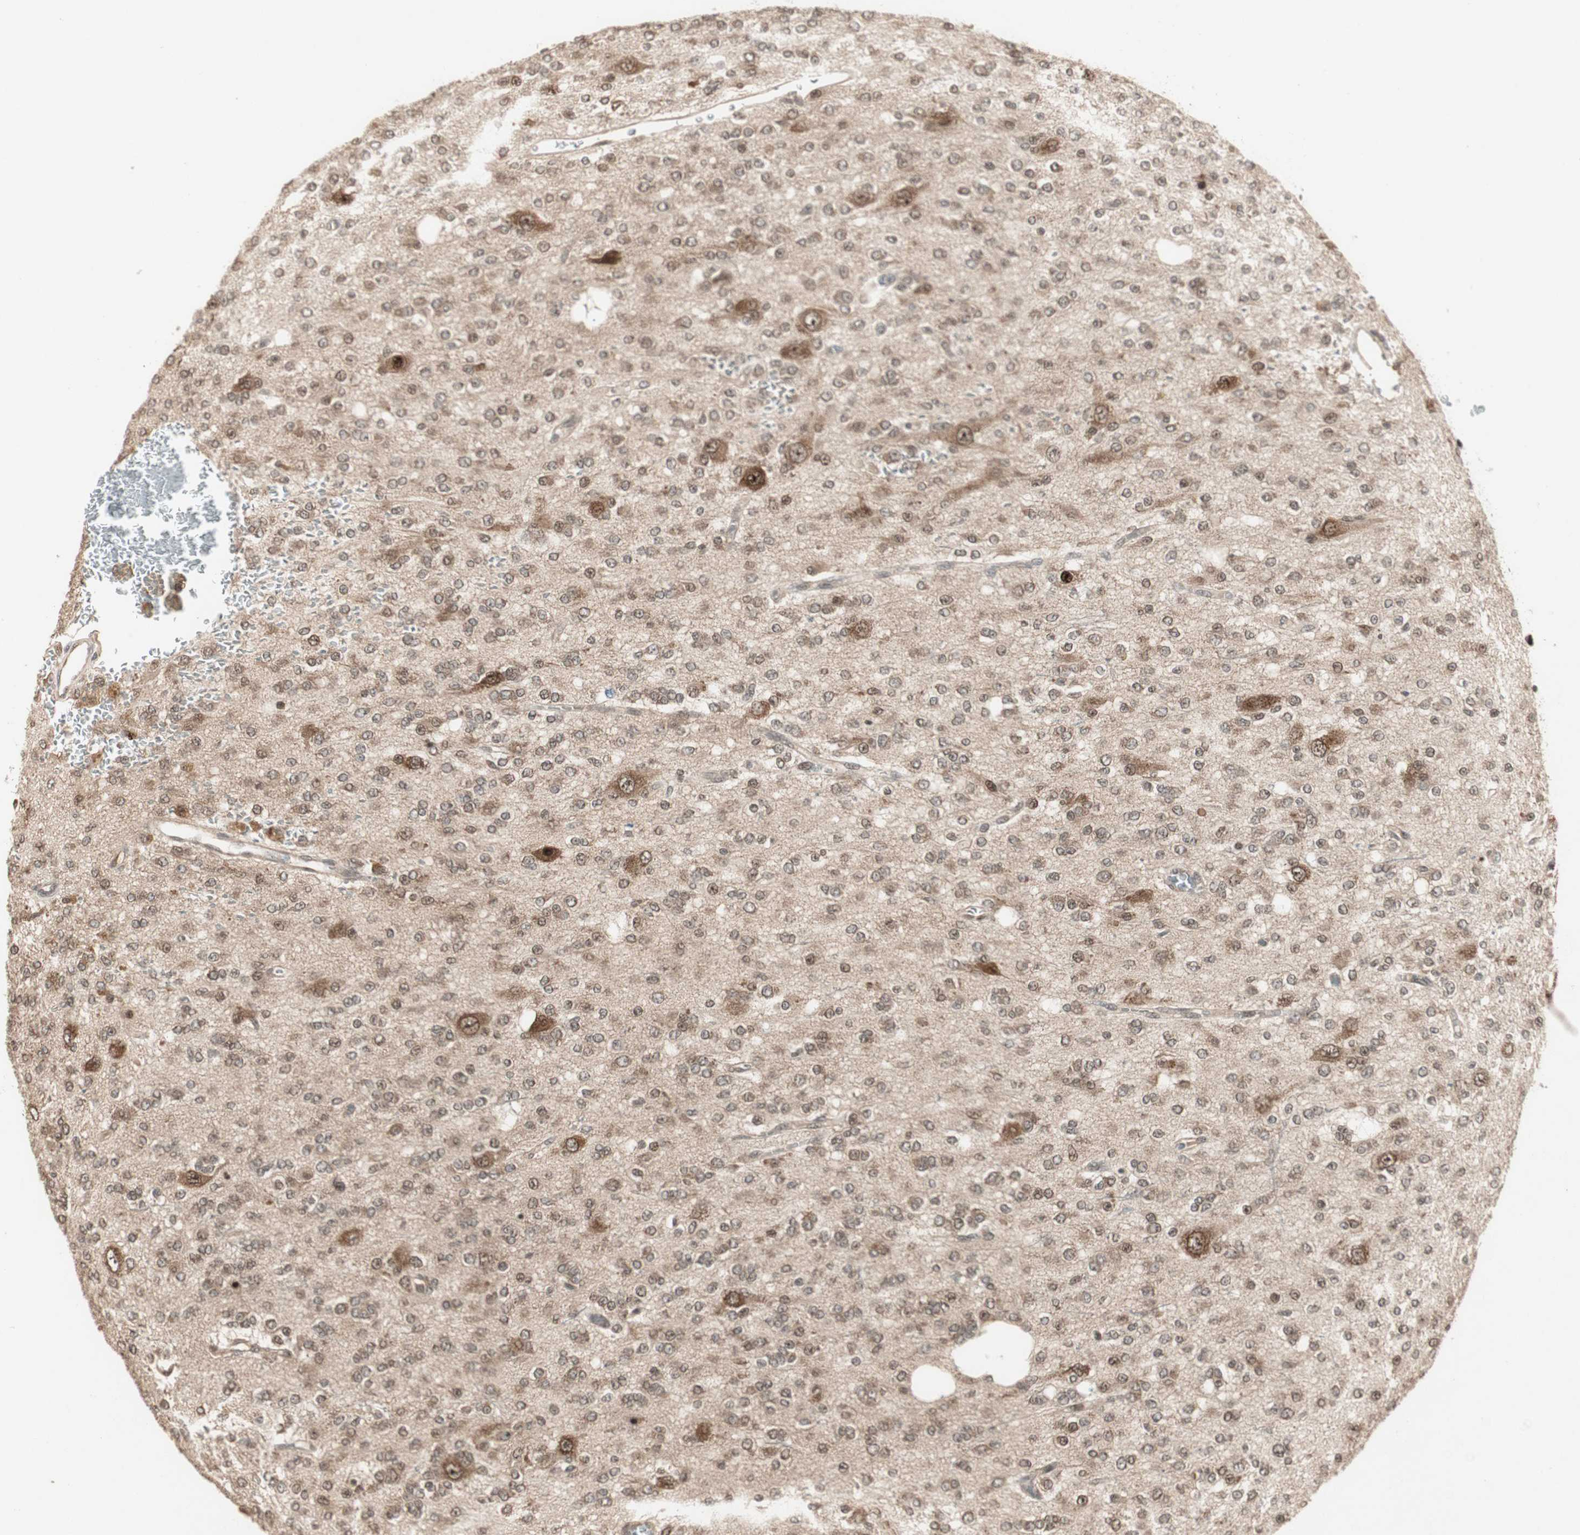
{"staining": {"intensity": "weak", "quantity": ">75%", "location": "cytoplasmic/membranous,nuclear"}, "tissue": "glioma", "cell_type": "Tumor cells", "image_type": "cancer", "snomed": [{"axis": "morphology", "description": "Glioma, malignant, Low grade"}, {"axis": "topography", "description": "Brain"}], "caption": "Glioma stained with immunohistochemistry (IHC) displays weak cytoplasmic/membranous and nuclear expression in approximately >75% of tumor cells.", "gene": "CSNK2B", "patient": {"sex": "male", "age": 38}}